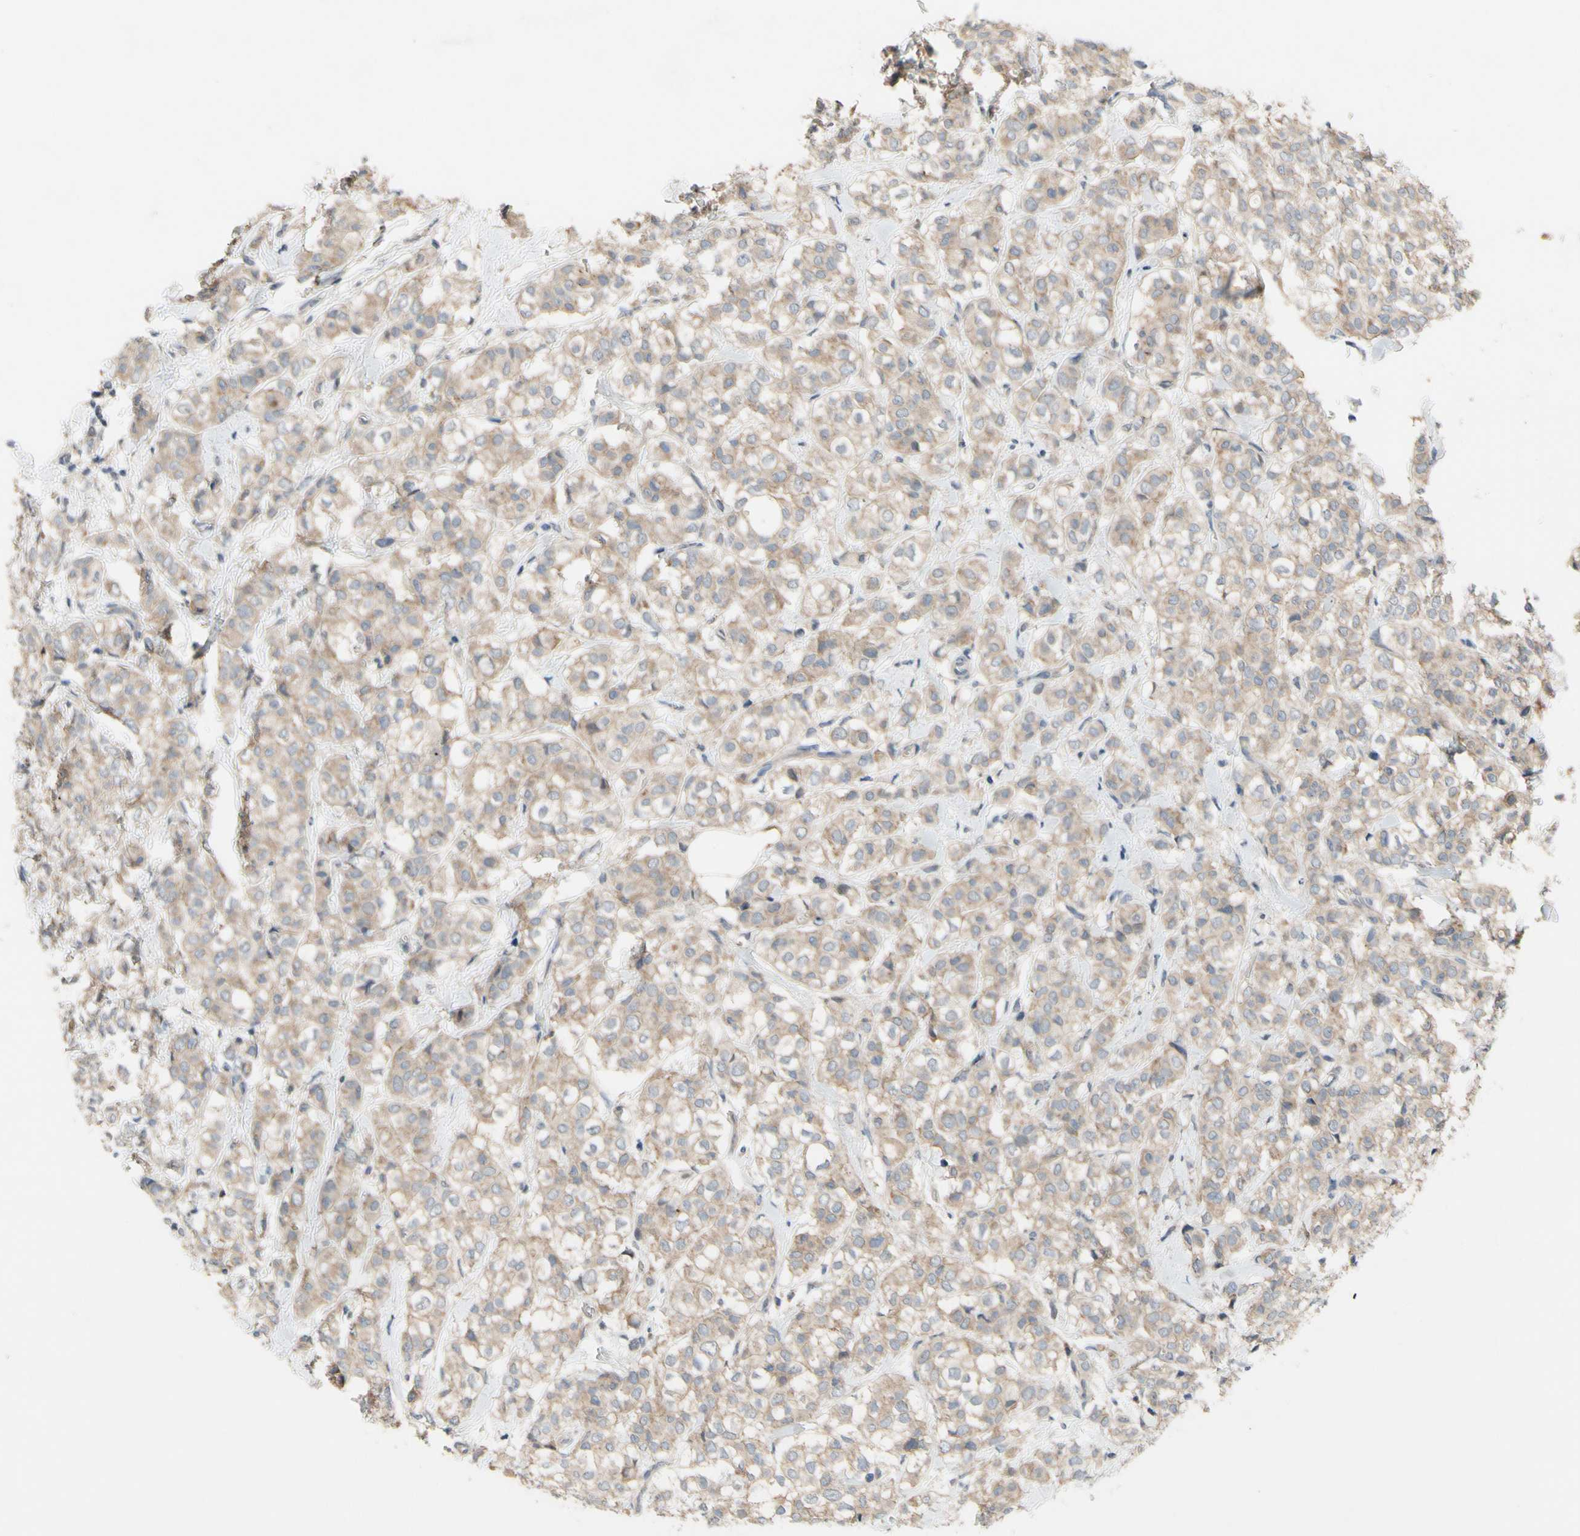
{"staining": {"intensity": "weak", "quantity": ">75%", "location": "cytoplasmic/membranous"}, "tissue": "breast cancer", "cell_type": "Tumor cells", "image_type": "cancer", "snomed": [{"axis": "morphology", "description": "Lobular carcinoma"}, {"axis": "topography", "description": "Breast"}], "caption": "Lobular carcinoma (breast) stained for a protein exhibits weak cytoplasmic/membranous positivity in tumor cells.", "gene": "ICAM5", "patient": {"sex": "female", "age": 60}}